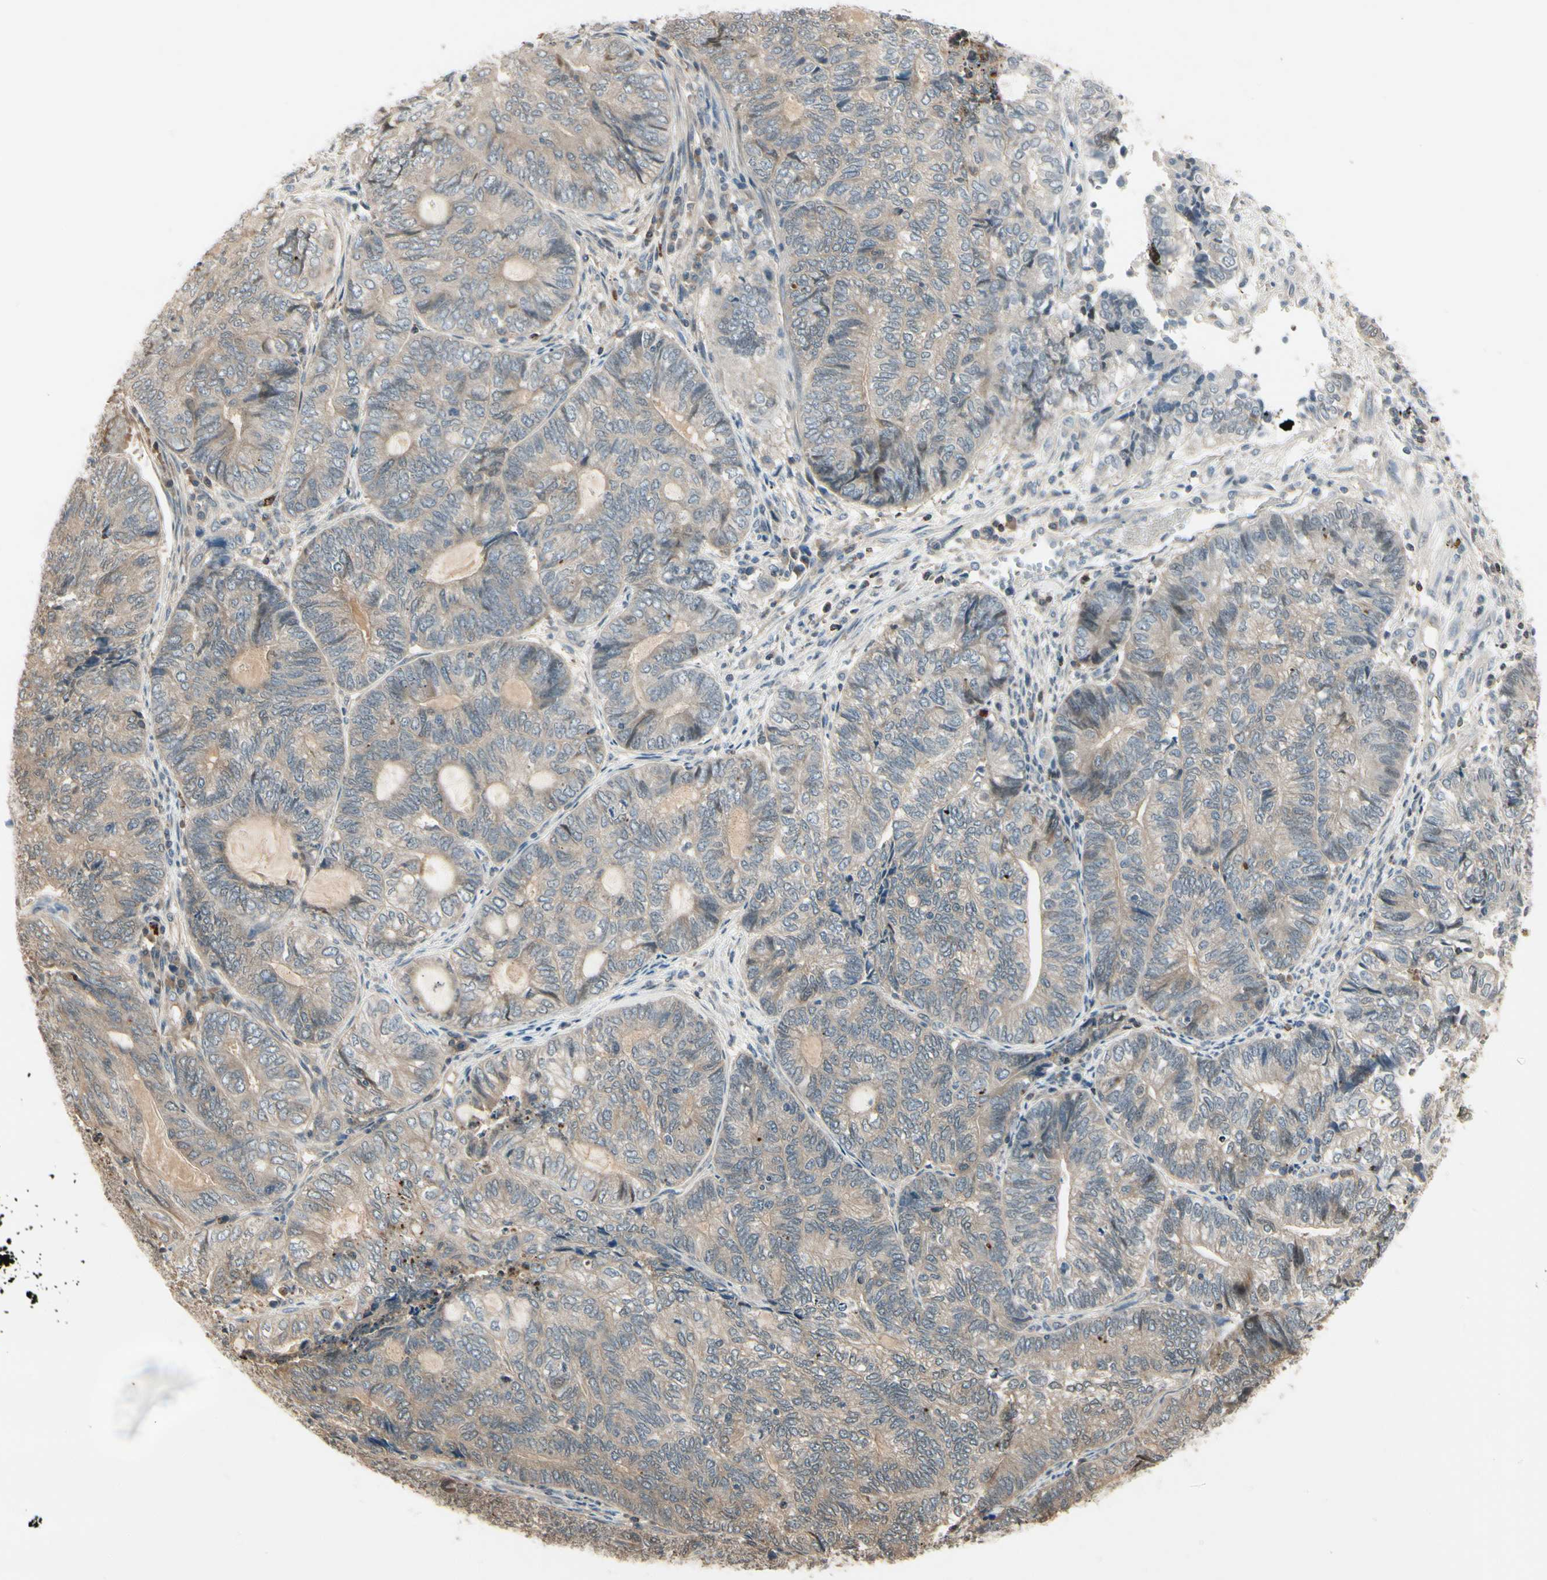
{"staining": {"intensity": "weak", "quantity": ">75%", "location": "cytoplasmic/membranous"}, "tissue": "endometrial cancer", "cell_type": "Tumor cells", "image_type": "cancer", "snomed": [{"axis": "morphology", "description": "Adenocarcinoma, NOS"}, {"axis": "topography", "description": "Uterus"}, {"axis": "topography", "description": "Endometrium"}], "caption": "The photomicrograph exhibits immunohistochemical staining of endometrial cancer (adenocarcinoma). There is weak cytoplasmic/membranous positivity is appreciated in approximately >75% of tumor cells. (DAB = brown stain, brightfield microscopy at high magnification).", "gene": "EVC", "patient": {"sex": "female", "age": 70}}